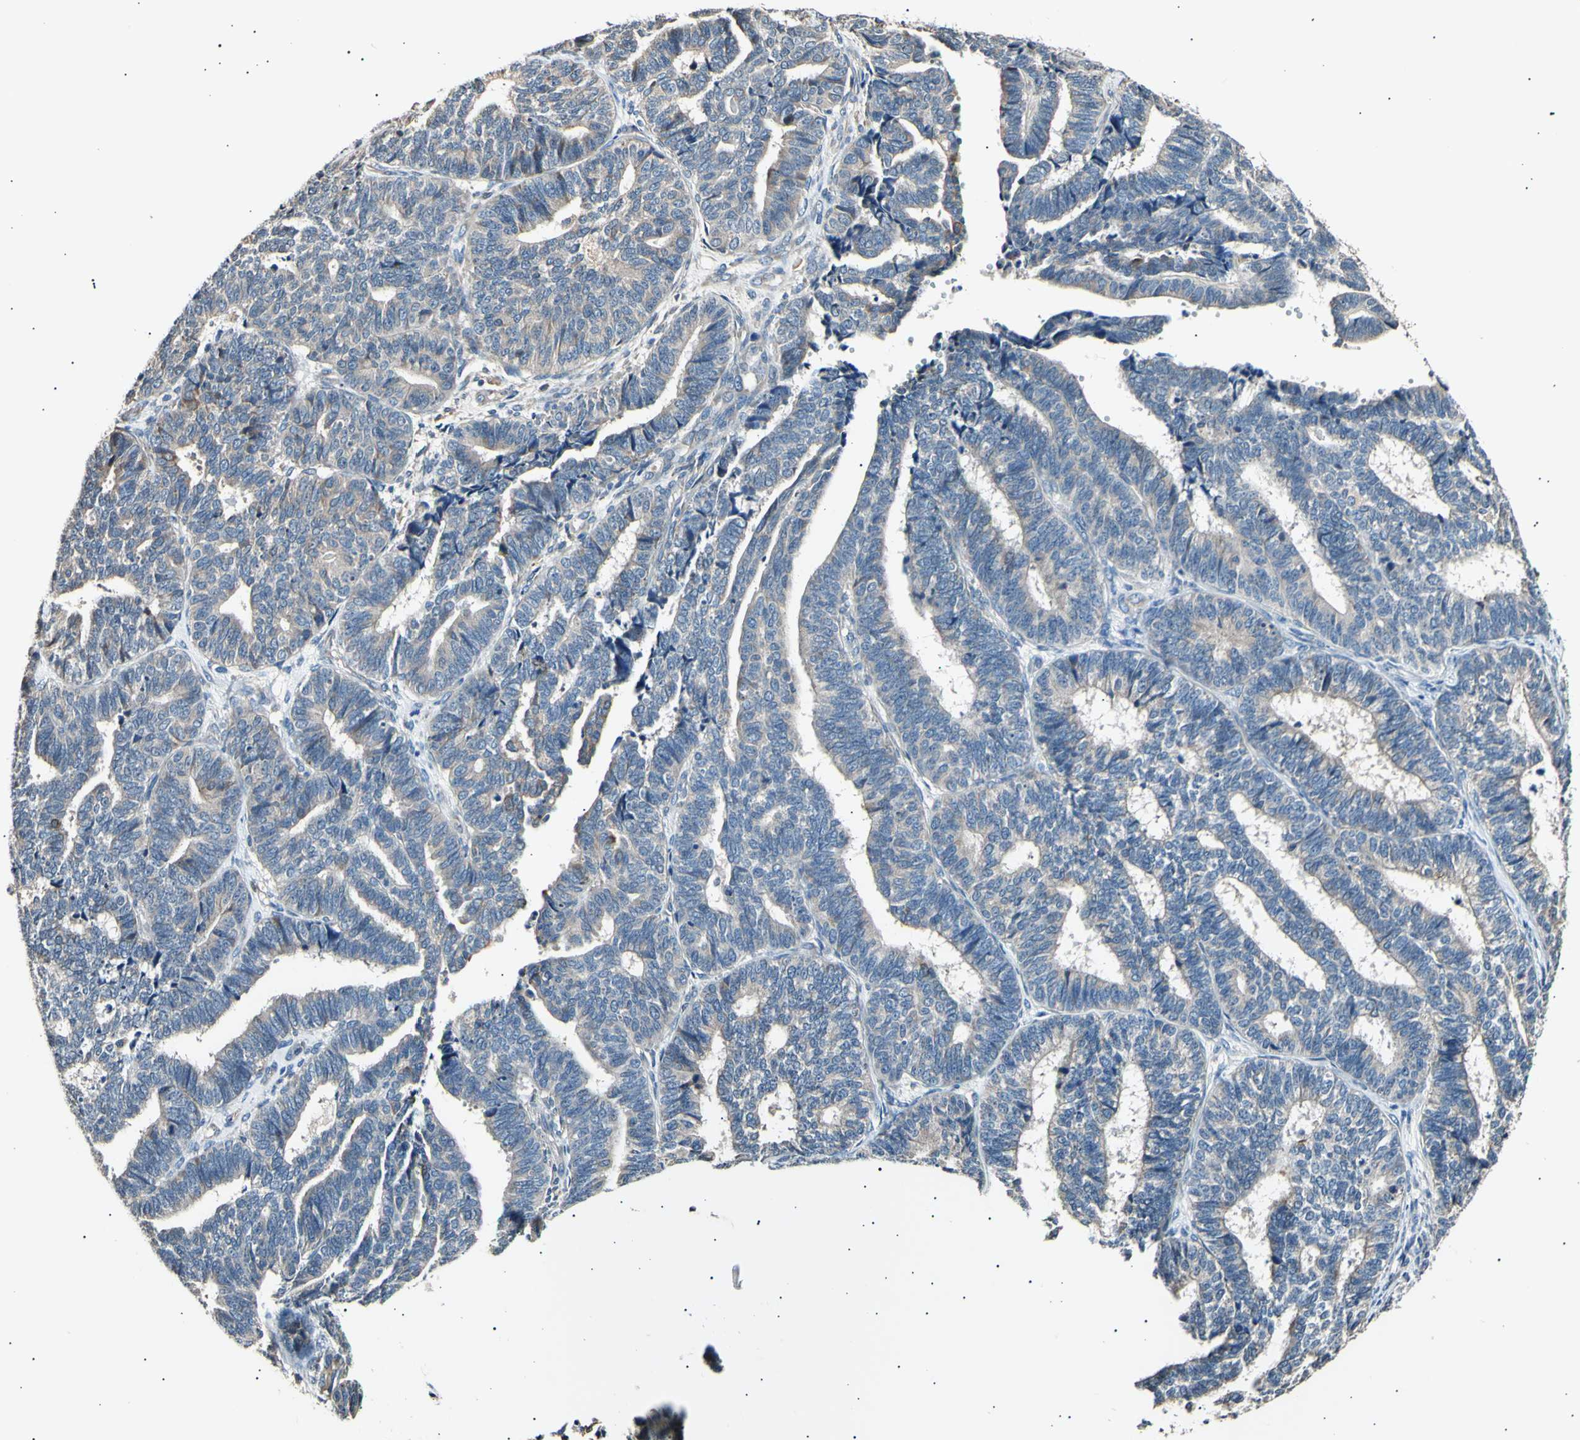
{"staining": {"intensity": "weak", "quantity": ">75%", "location": "cytoplasmic/membranous"}, "tissue": "endometrial cancer", "cell_type": "Tumor cells", "image_type": "cancer", "snomed": [{"axis": "morphology", "description": "Adenocarcinoma, NOS"}, {"axis": "topography", "description": "Endometrium"}], "caption": "Weak cytoplasmic/membranous positivity for a protein is identified in approximately >75% of tumor cells of endometrial cancer using immunohistochemistry.", "gene": "ITGA6", "patient": {"sex": "female", "age": 70}}